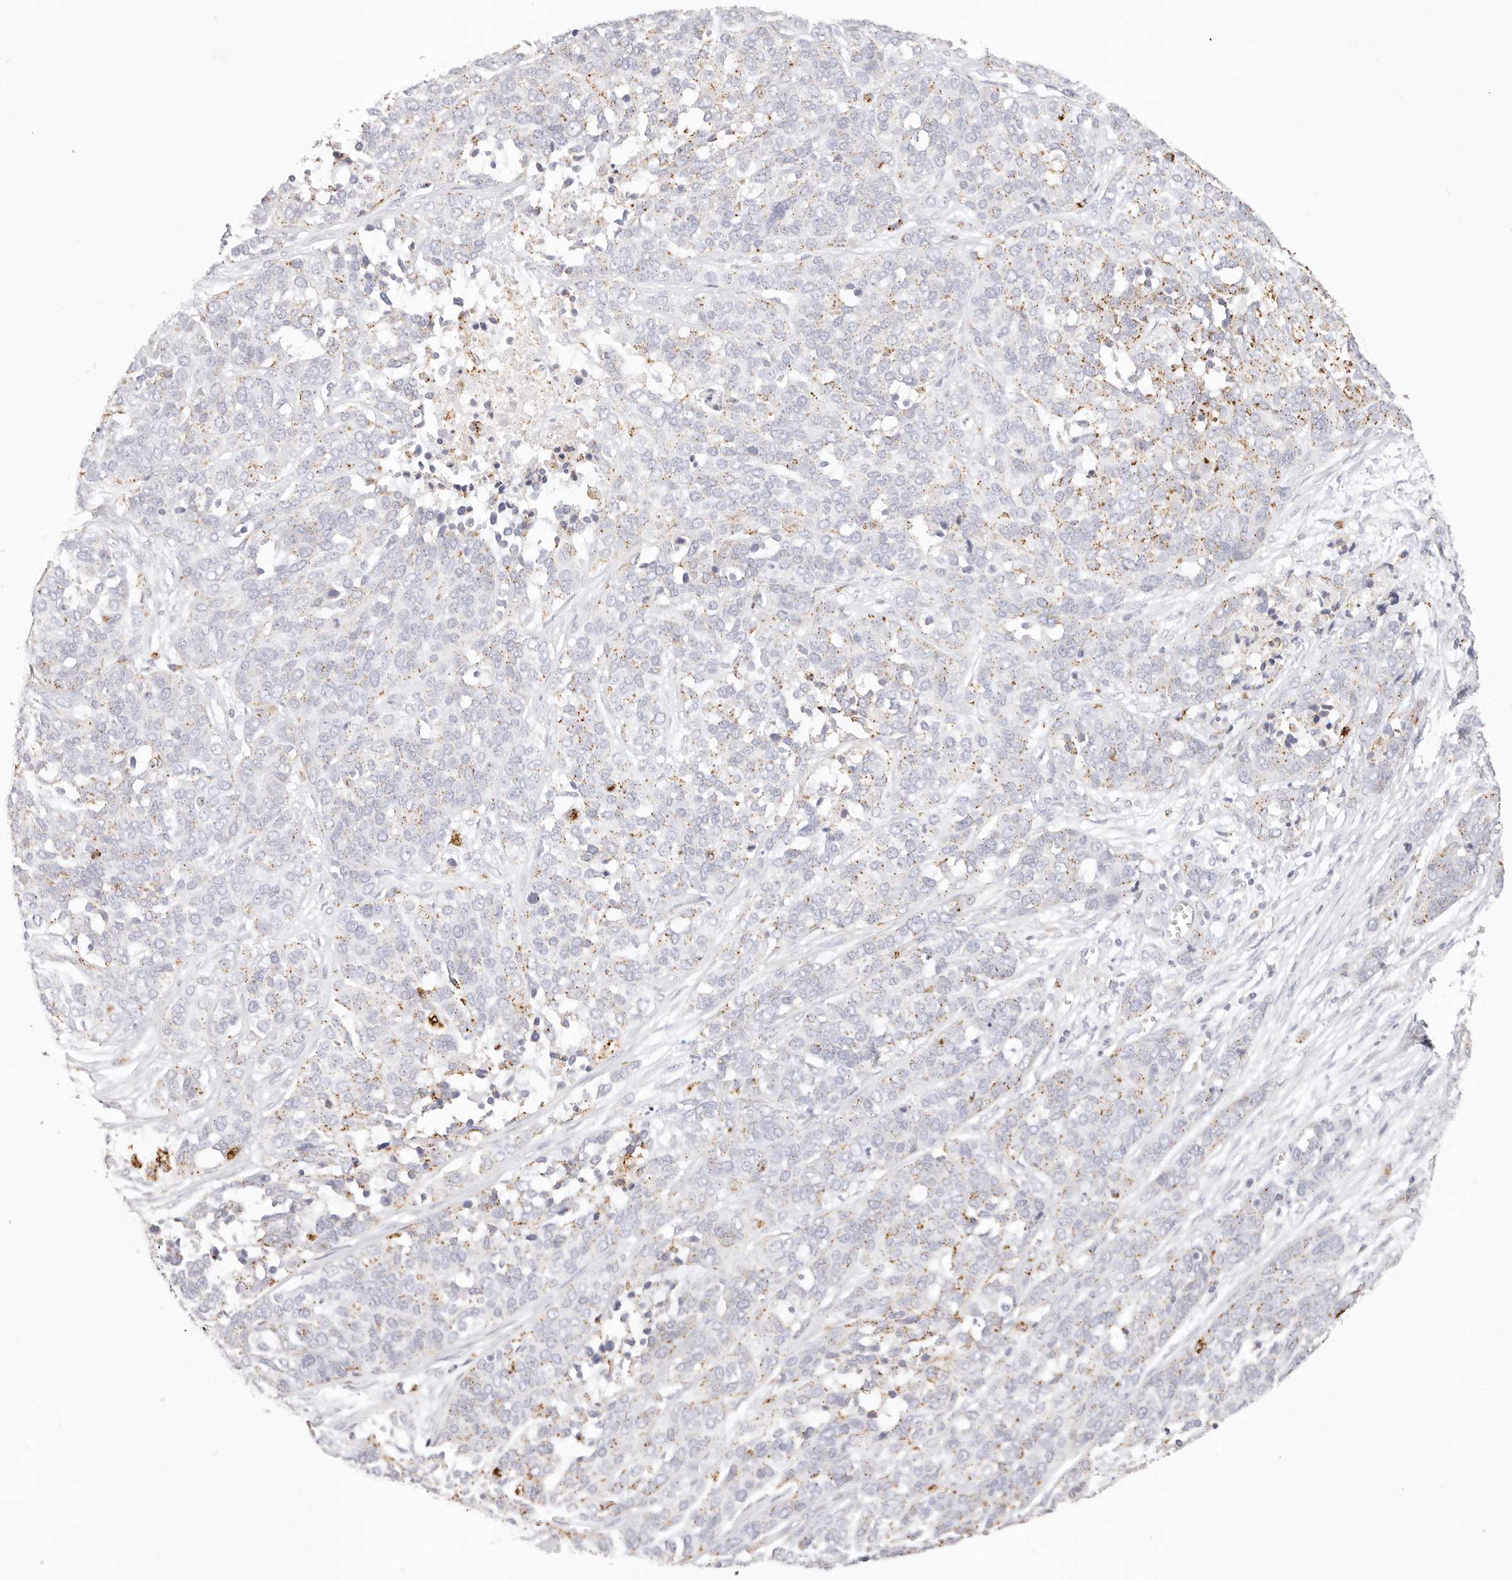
{"staining": {"intensity": "moderate", "quantity": "<25%", "location": "cytoplasmic/membranous"}, "tissue": "ovarian cancer", "cell_type": "Tumor cells", "image_type": "cancer", "snomed": [{"axis": "morphology", "description": "Cystadenocarcinoma, serous, NOS"}, {"axis": "topography", "description": "Ovary"}], "caption": "Immunohistochemistry photomicrograph of human serous cystadenocarcinoma (ovarian) stained for a protein (brown), which displays low levels of moderate cytoplasmic/membranous positivity in about <25% of tumor cells.", "gene": "STKLD1", "patient": {"sex": "female", "age": 44}}